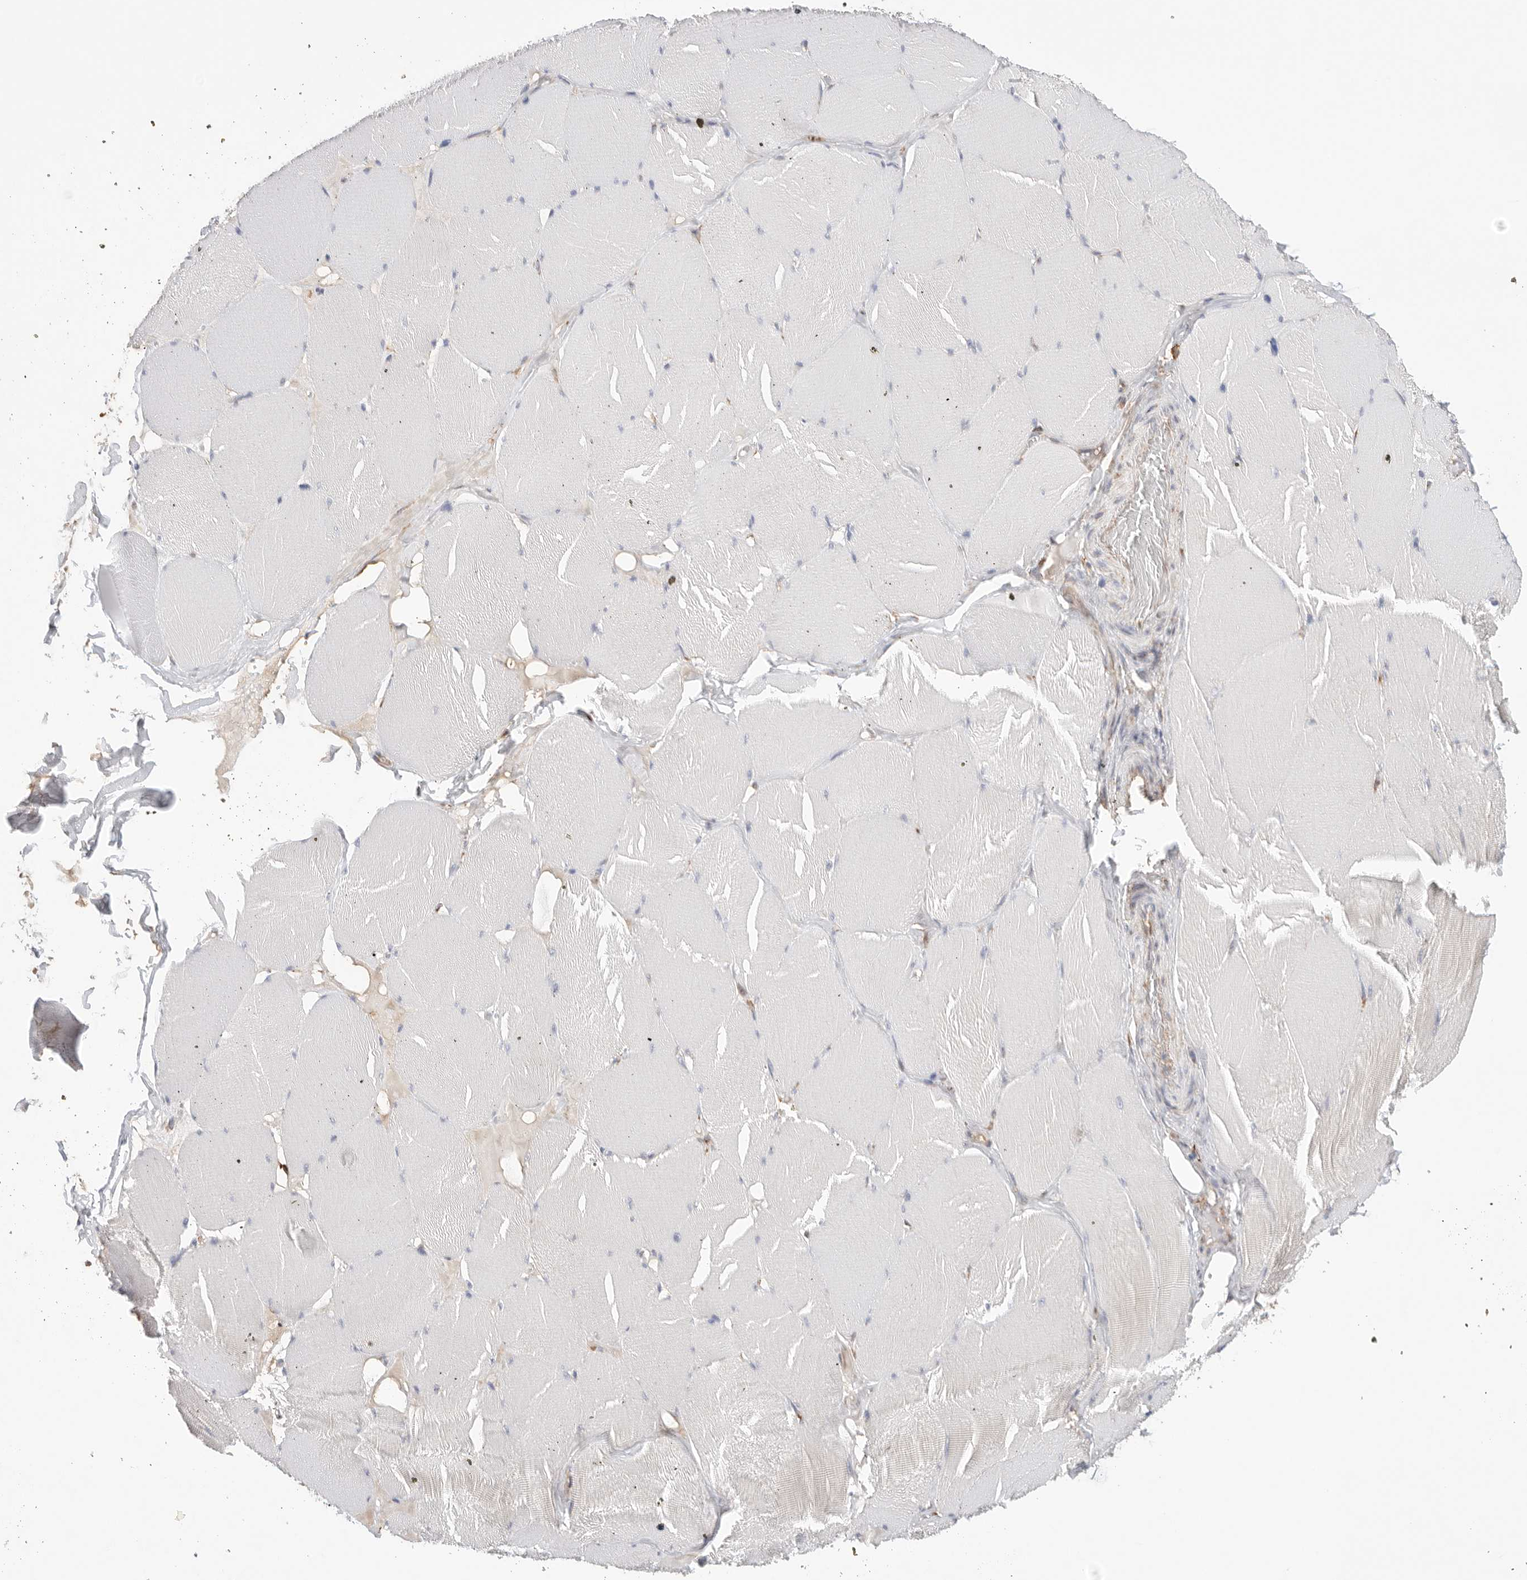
{"staining": {"intensity": "negative", "quantity": "none", "location": "none"}, "tissue": "skeletal muscle", "cell_type": "Myocytes", "image_type": "normal", "snomed": [{"axis": "morphology", "description": "Normal tissue, NOS"}, {"axis": "topography", "description": "Skin"}, {"axis": "topography", "description": "Skeletal muscle"}], "caption": "An image of skeletal muscle stained for a protein demonstrates no brown staining in myocytes. (Stains: DAB IHC with hematoxylin counter stain, Microscopy: brightfield microscopy at high magnification).", "gene": "BLOC1S5", "patient": {"sex": "male", "age": 83}}